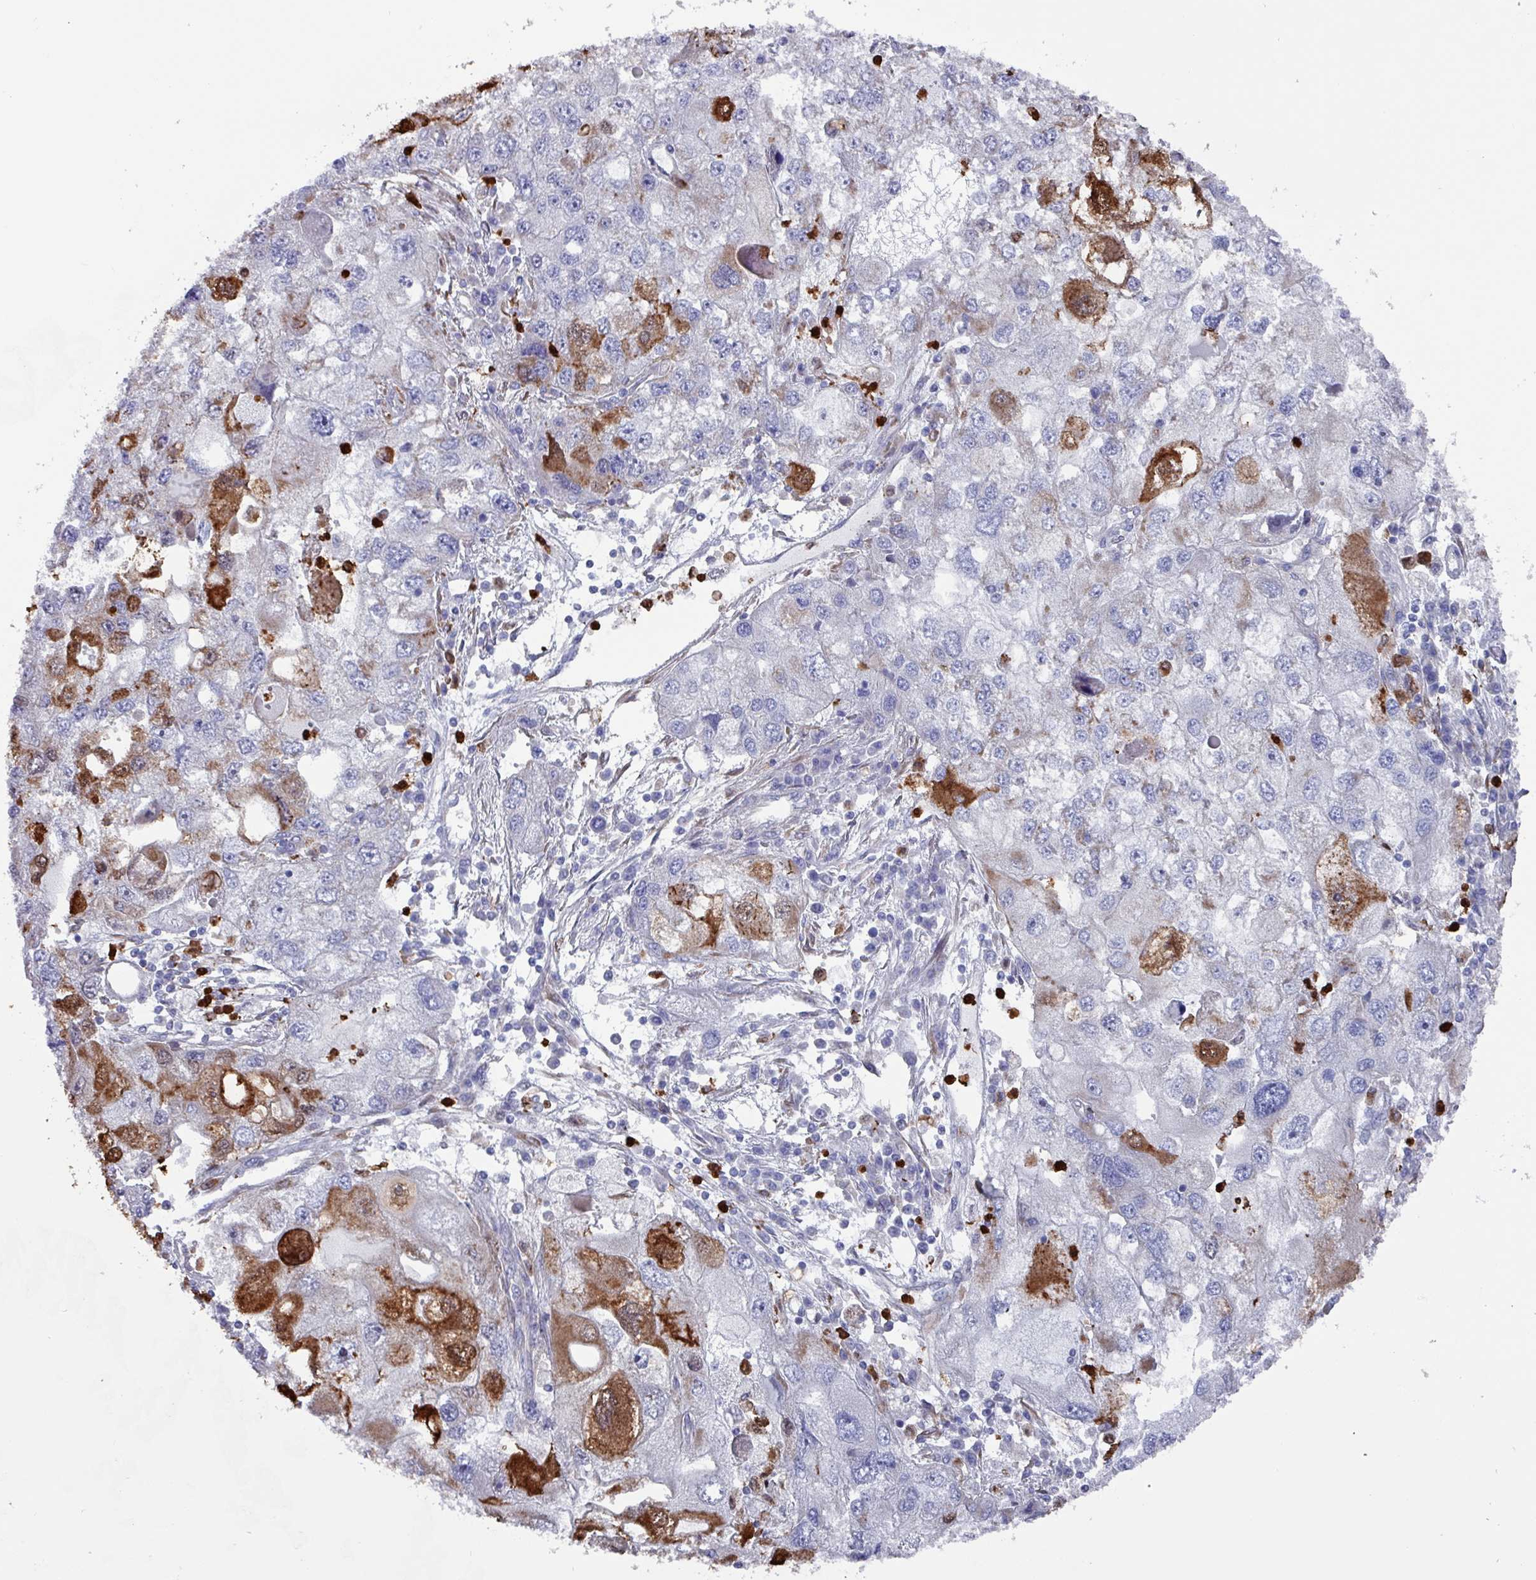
{"staining": {"intensity": "moderate", "quantity": "<25%", "location": "cytoplasmic/membranous"}, "tissue": "endometrial cancer", "cell_type": "Tumor cells", "image_type": "cancer", "snomed": [{"axis": "morphology", "description": "Adenocarcinoma, NOS"}, {"axis": "topography", "description": "Endometrium"}], "caption": "High-magnification brightfield microscopy of adenocarcinoma (endometrial) stained with DAB (3,3'-diaminobenzidine) (brown) and counterstained with hematoxylin (blue). tumor cells exhibit moderate cytoplasmic/membranous positivity is seen in approximately<25% of cells.", "gene": "UQCC2", "patient": {"sex": "female", "age": 49}}